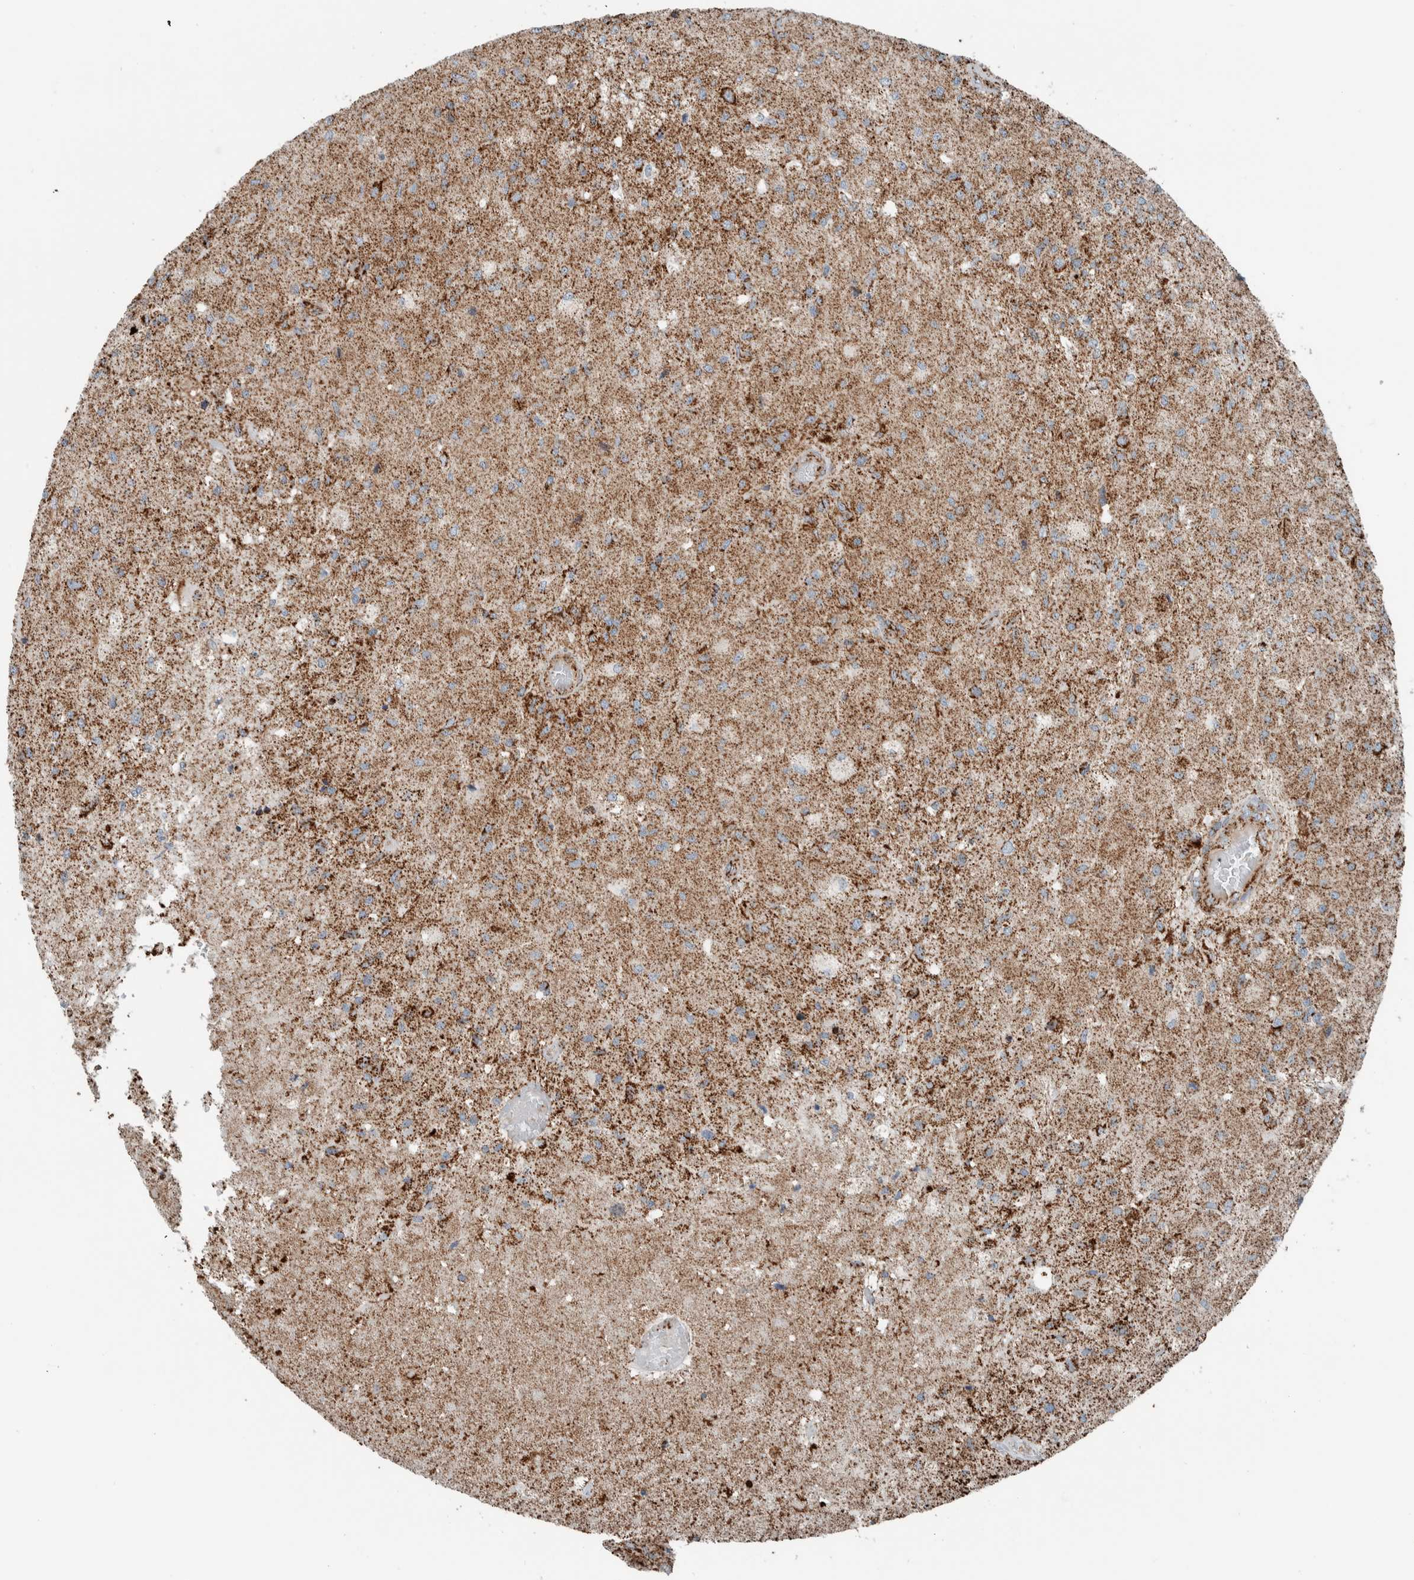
{"staining": {"intensity": "moderate", "quantity": ">75%", "location": "cytoplasmic/membranous"}, "tissue": "glioma", "cell_type": "Tumor cells", "image_type": "cancer", "snomed": [{"axis": "morphology", "description": "Normal tissue, NOS"}, {"axis": "morphology", "description": "Glioma, malignant, High grade"}, {"axis": "topography", "description": "Cerebral cortex"}], "caption": "There is medium levels of moderate cytoplasmic/membranous positivity in tumor cells of glioma, as demonstrated by immunohistochemical staining (brown color).", "gene": "CNTROB", "patient": {"sex": "male", "age": 77}}